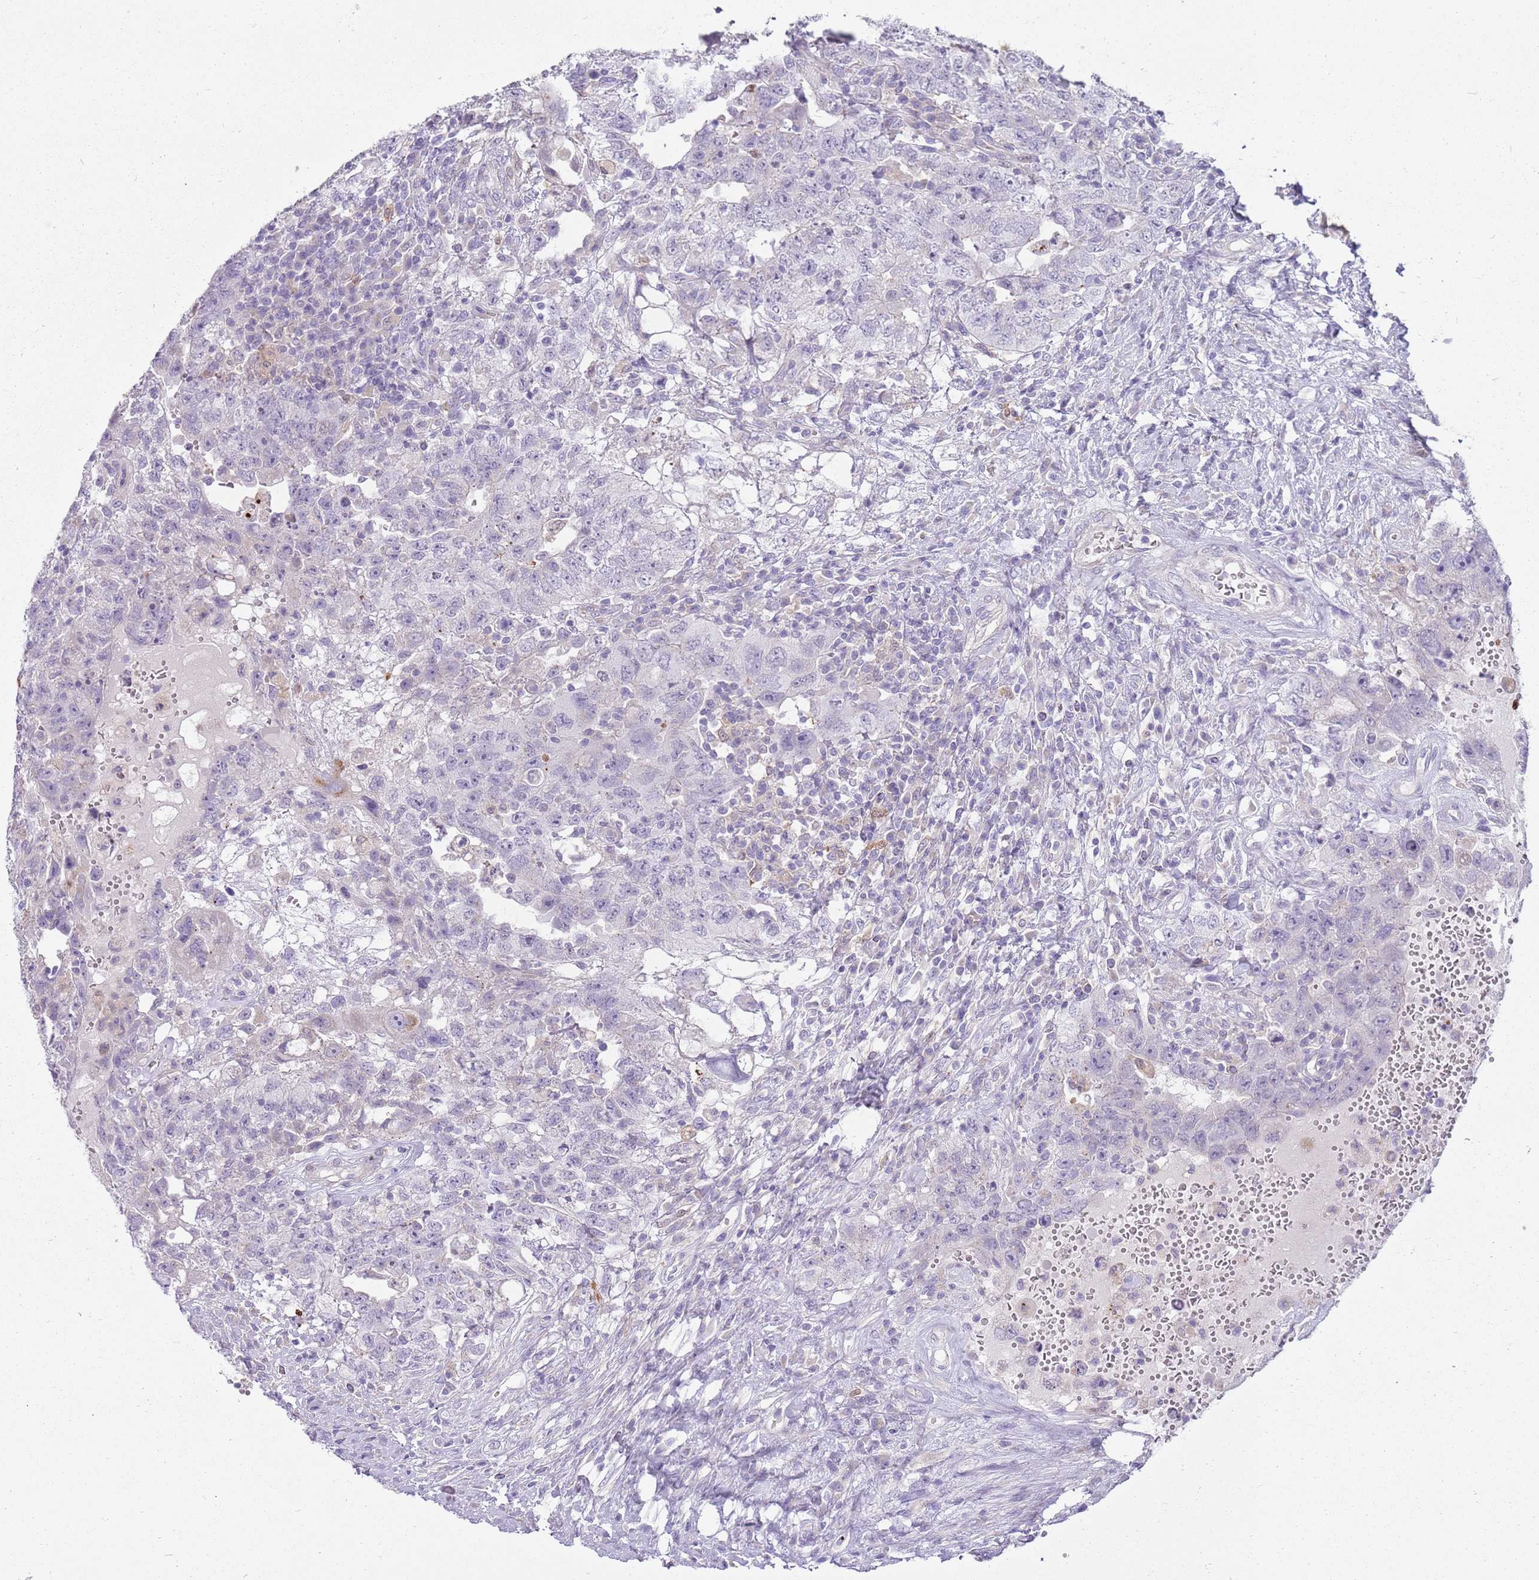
{"staining": {"intensity": "negative", "quantity": "none", "location": "none"}, "tissue": "testis cancer", "cell_type": "Tumor cells", "image_type": "cancer", "snomed": [{"axis": "morphology", "description": "Carcinoma, Embryonal, NOS"}, {"axis": "topography", "description": "Testis"}], "caption": "Image shows no protein expression in tumor cells of testis embryonal carcinoma tissue.", "gene": "DIPK1C", "patient": {"sex": "male", "age": 26}}